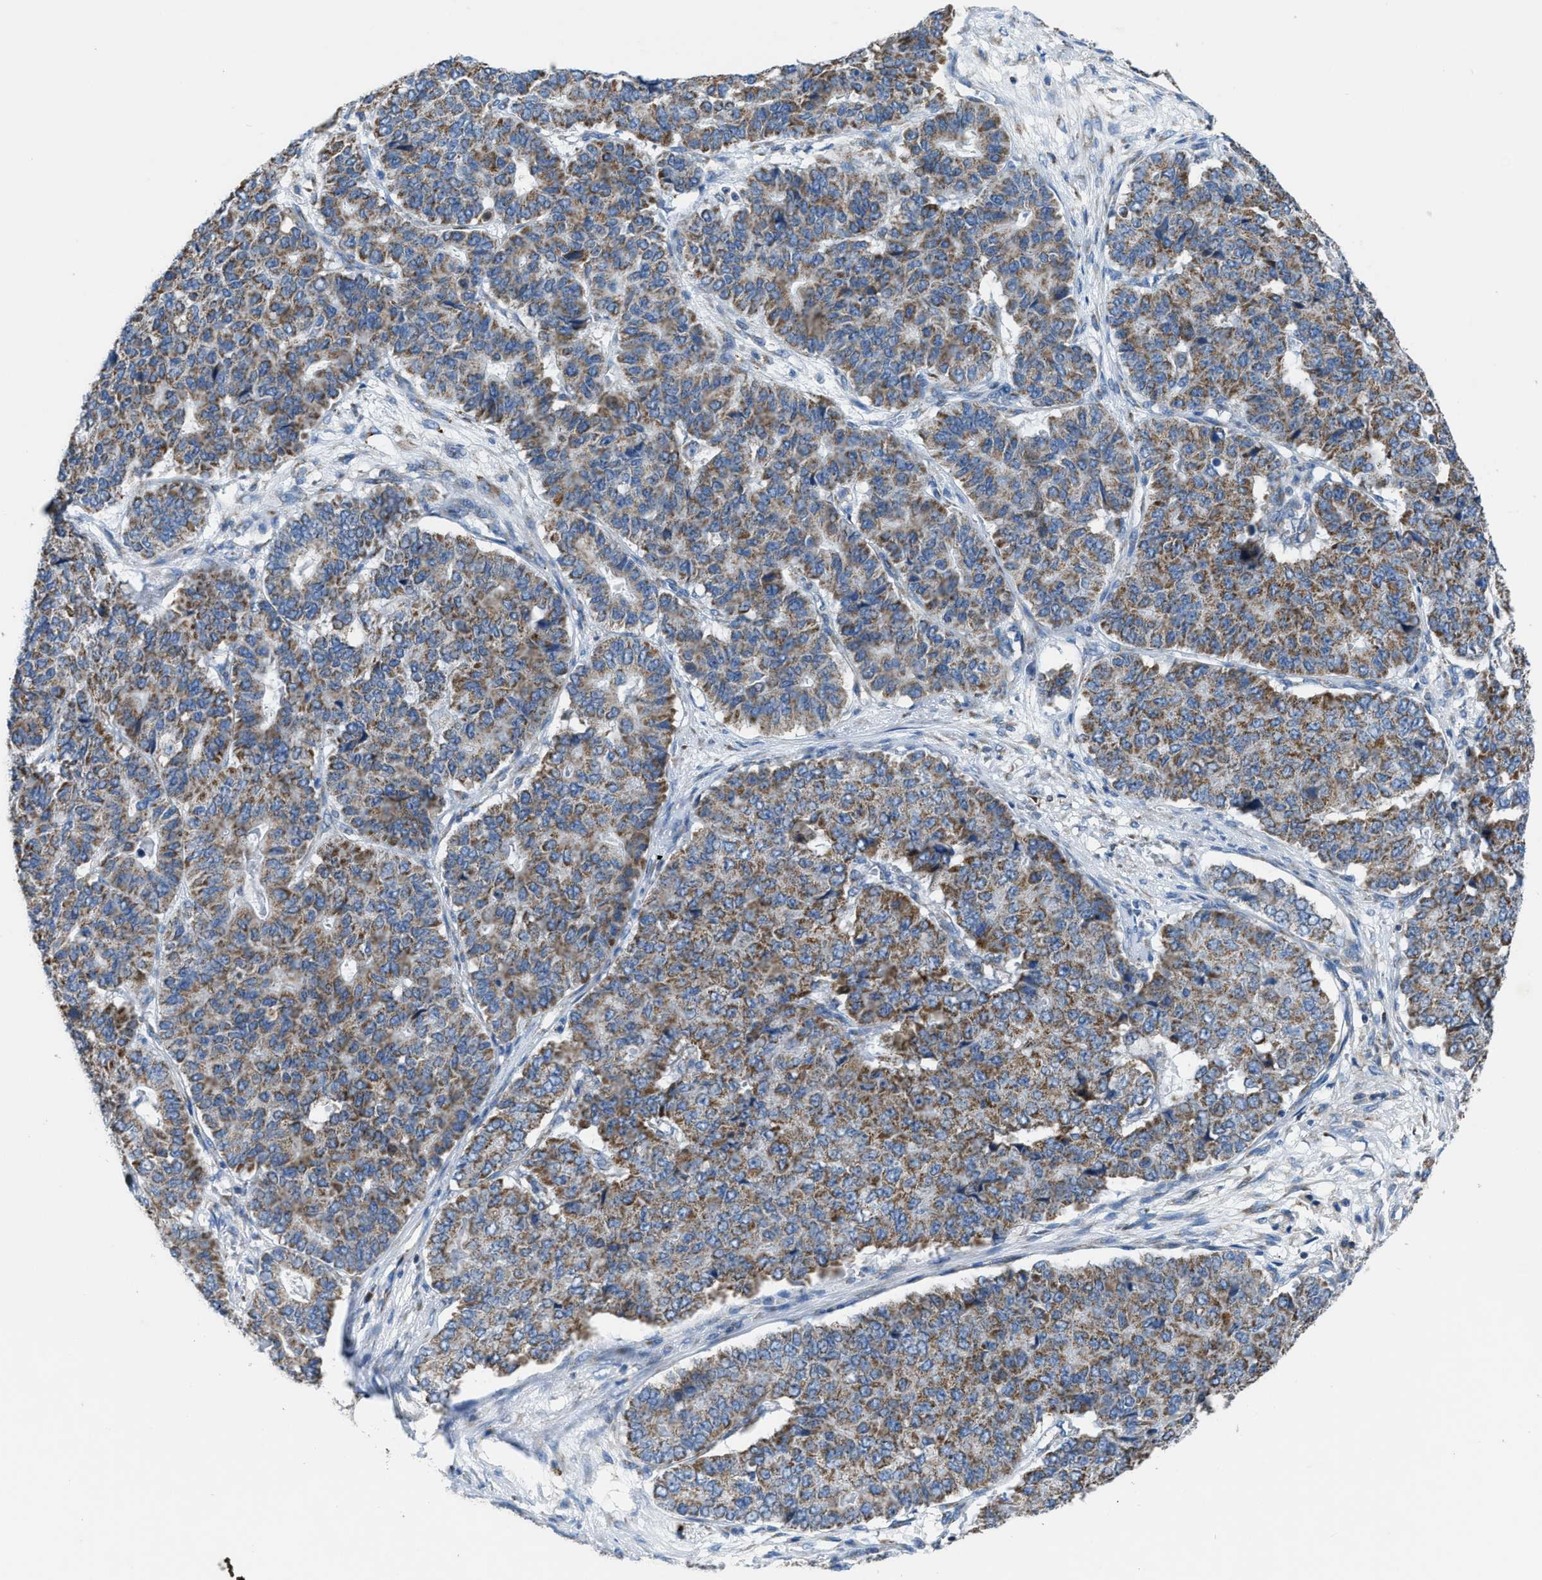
{"staining": {"intensity": "strong", "quantity": ">75%", "location": "cytoplasmic/membranous"}, "tissue": "pancreatic cancer", "cell_type": "Tumor cells", "image_type": "cancer", "snomed": [{"axis": "morphology", "description": "Adenocarcinoma, NOS"}, {"axis": "topography", "description": "Pancreas"}], "caption": "Protein staining of pancreatic adenocarcinoma tissue exhibits strong cytoplasmic/membranous staining in approximately >75% of tumor cells.", "gene": "ETFB", "patient": {"sex": "male", "age": 50}}